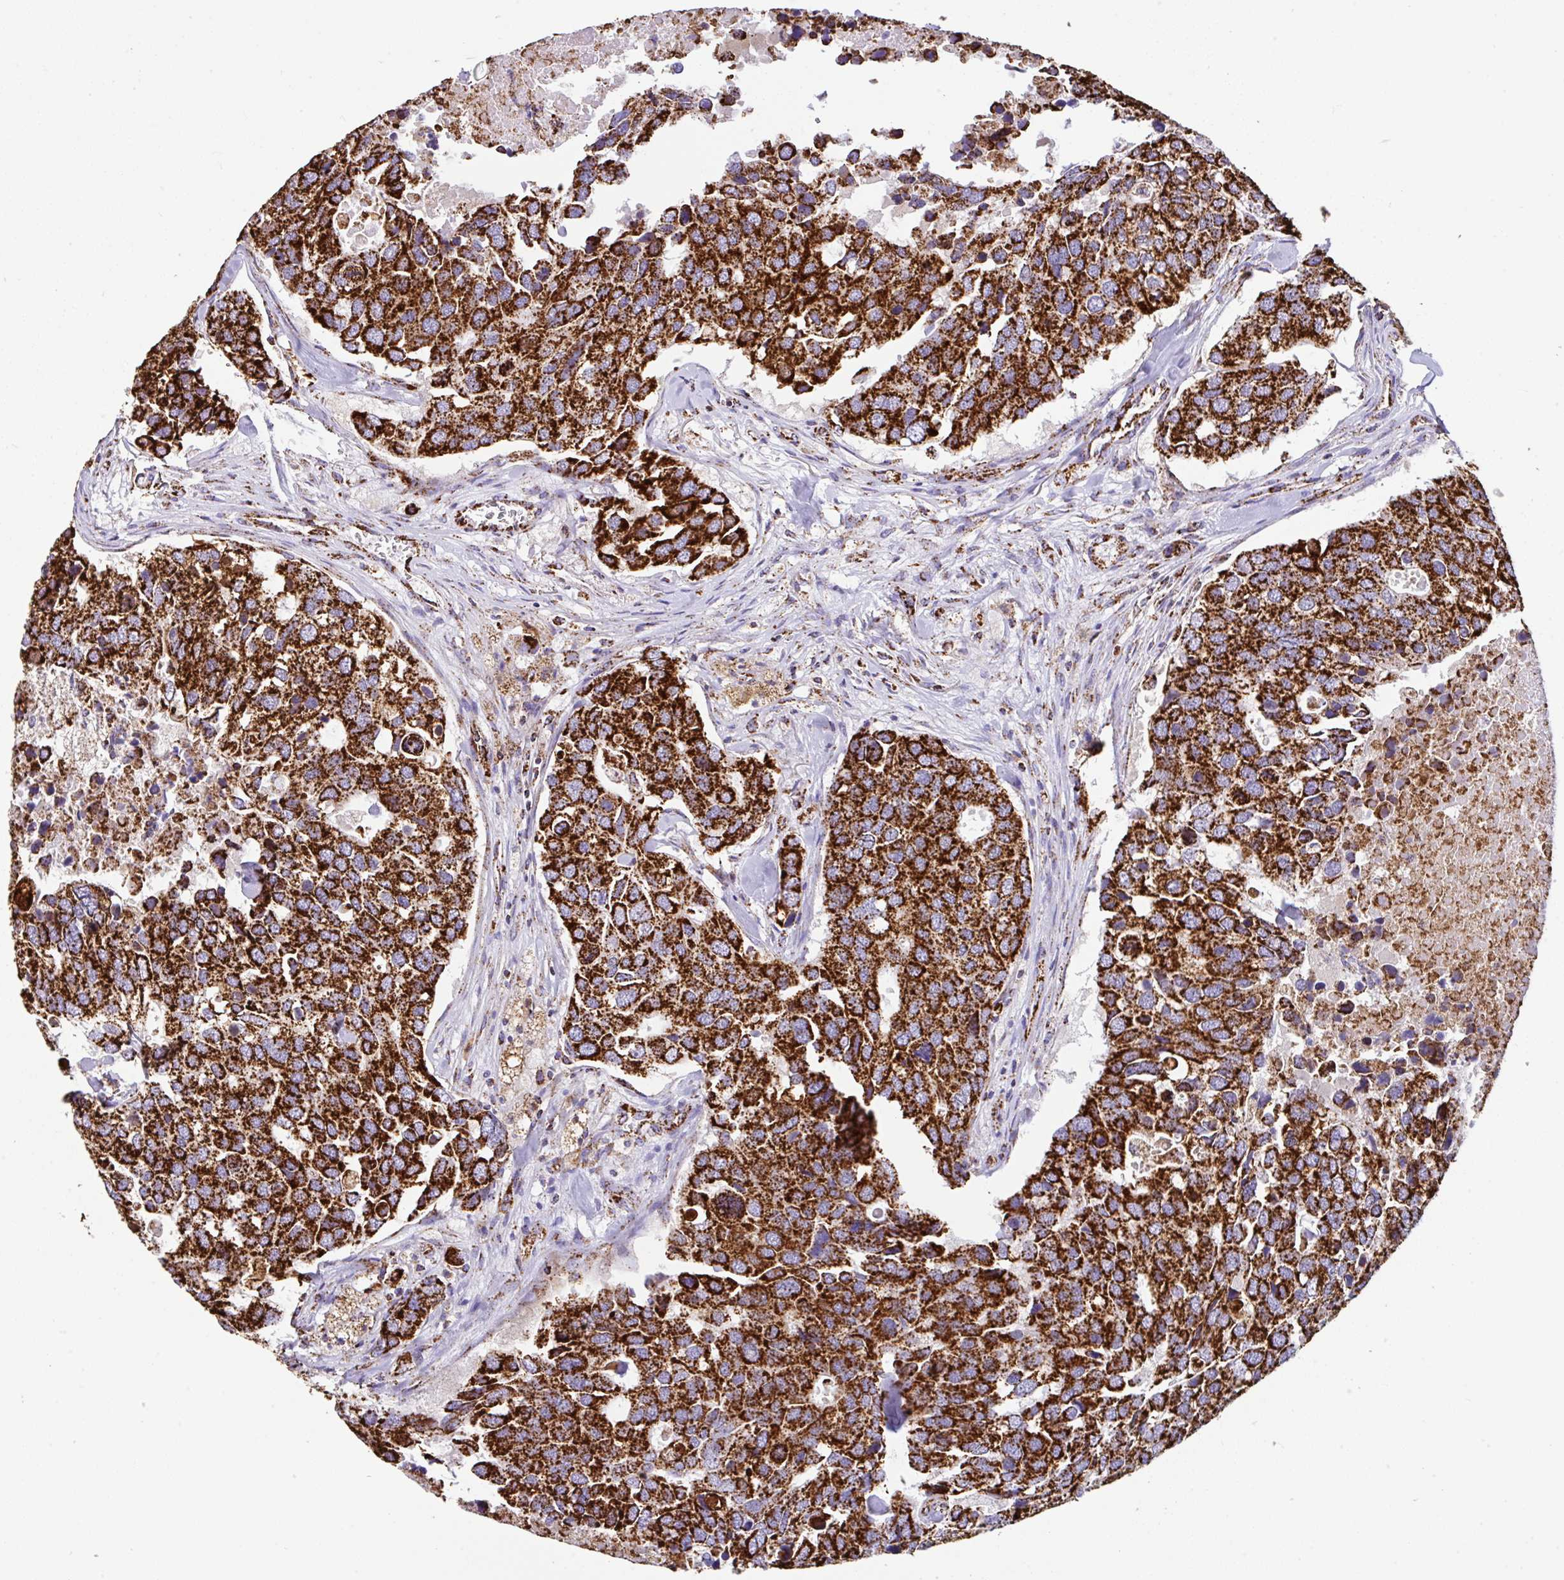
{"staining": {"intensity": "strong", "quantity": ">75%", "location": "cytoplasmic/membranous"}, "tissue": "breast cancer", "cell_type": "Tumor cells", "image_type": "cancer", "snomed": [{"axis": "morphology", "description": "Duct carcinoma"}, {"axis": "topography", "description": "Breast"}], "caption": "Immunohistochemical staining of infiltrating ductal carcinoma (breast) reveals high levels of strong cytoplasmic/membranous expression in approximately >75% of tumor cells.", "gene": "ANKRD33B", "patient": {"sex": "female", "age": 83}}